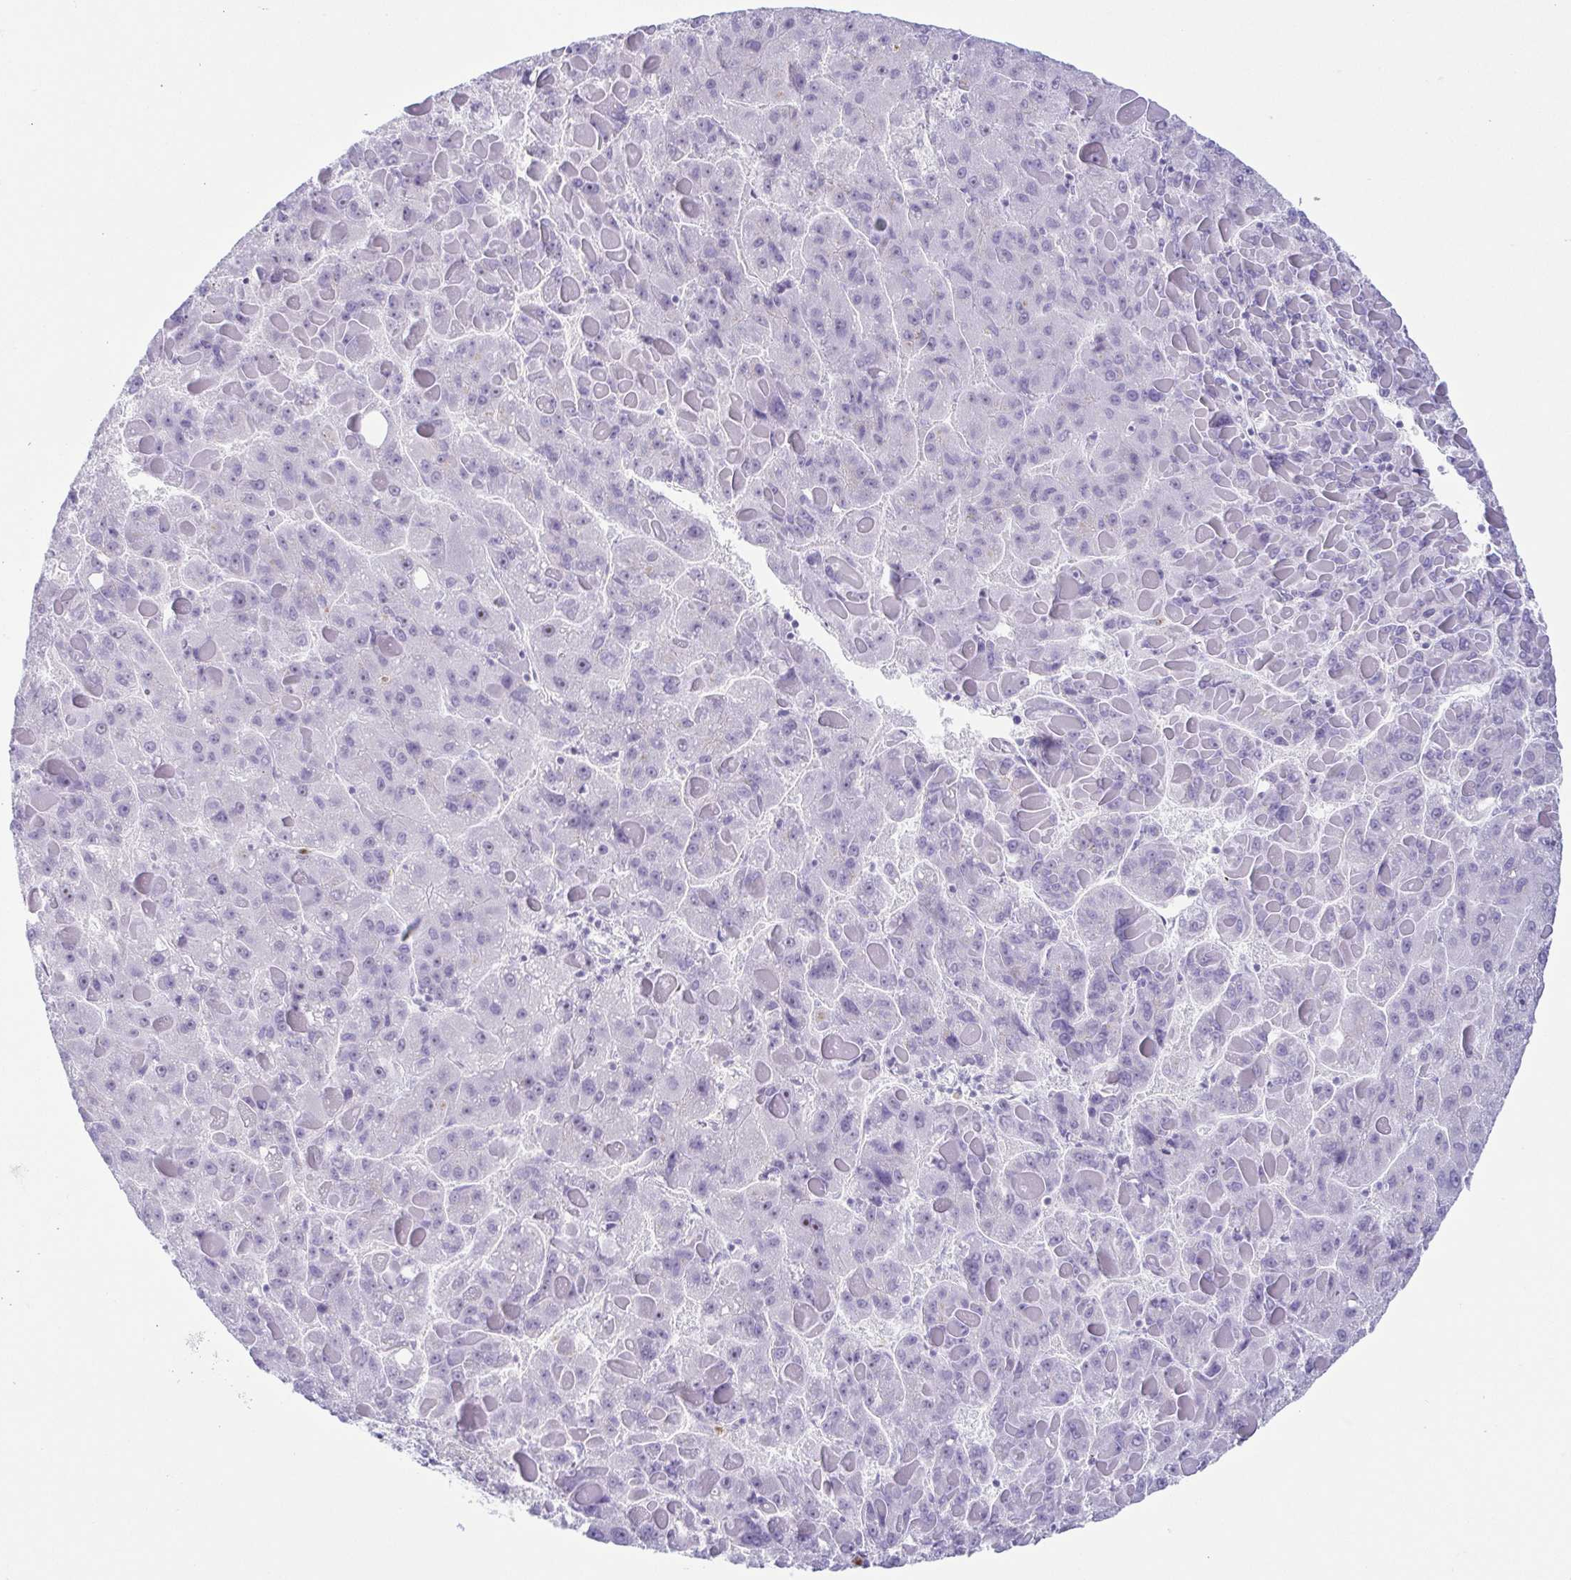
{"staining": {"intensity": "negative", "quantity": "none", "location": "none"}, "tissue": "liver cancer", "cell_type": "Tumor cells", "image_type": "cancer", "snomed": [{"axis": "morphology", "description": "Carcinoma, Hepatocellular, NOS"}, {"axis": "topography", "description": "Liver"}], "caption": "Tumor cells are negative for brown protein staining in liver cancer (hepatocellular carcinoma).", "gene": "AZU1", "patient": {"sex": "female", "age": 82}}